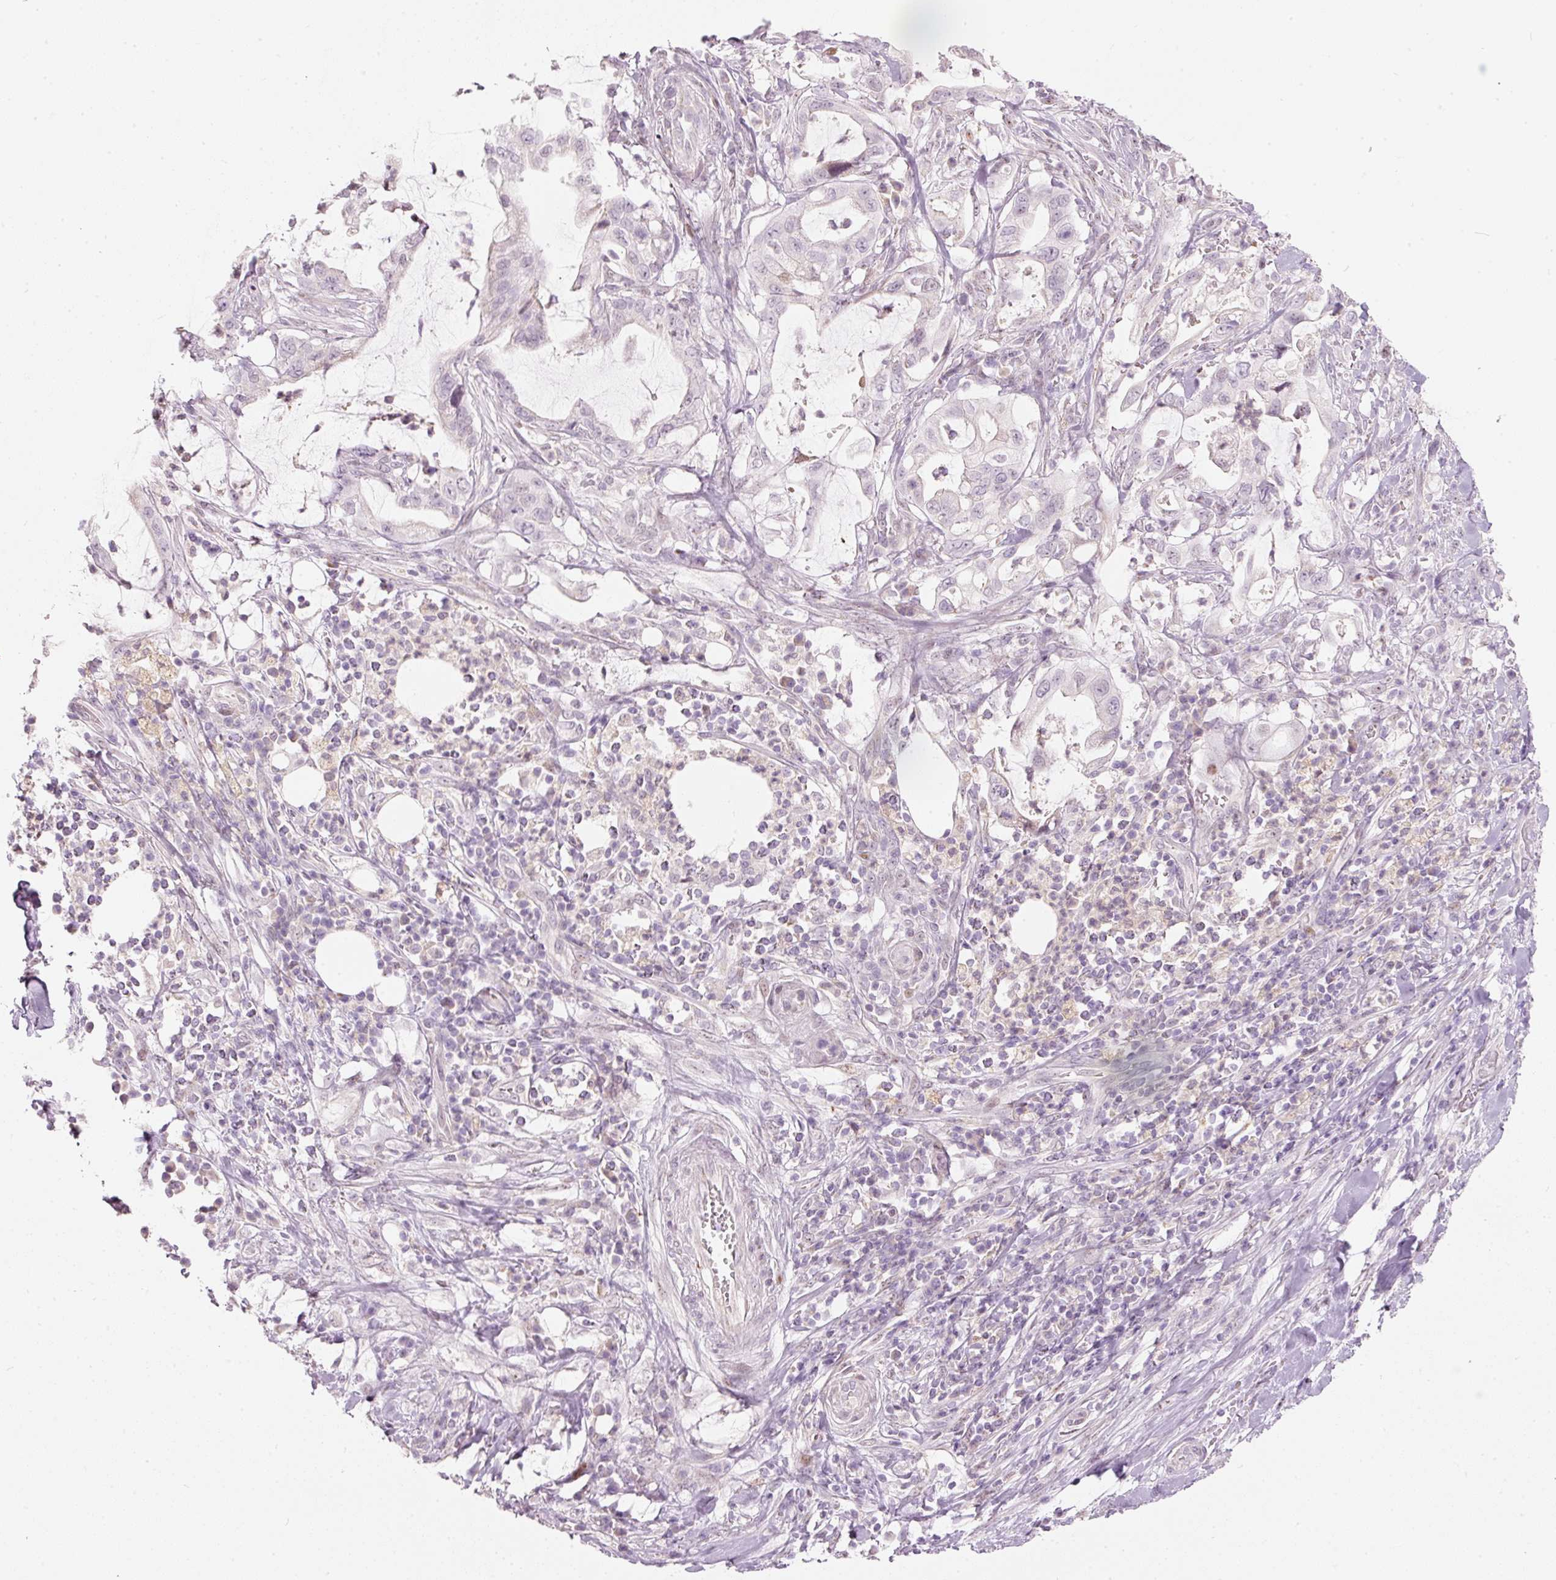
{"staining": {"intensity": "negative", "quantity": "none", "location": "none"}, "tissue": "pancreatic cancer", "cell_type": "Tumor cells", "image_type": "cancer", "snomed": [{"axis": "morphology", "description": "Adenocarcinoma, NOS"}, {"axis": "topography", "description": "Pancreas"}], "caption": "A high-resolution image shows immunohistochemistry (IHC) staining of pancreatic cancer (adenocarcinoma), which displays no significant expression in tumor cells. Brightfield microscopy of immunohistochemistry stained with DAB (brown) and hematoxylin (blue), captured at high magnification.", "gene": "RNF39", "patient": {"sex": "female", "age": 61}}